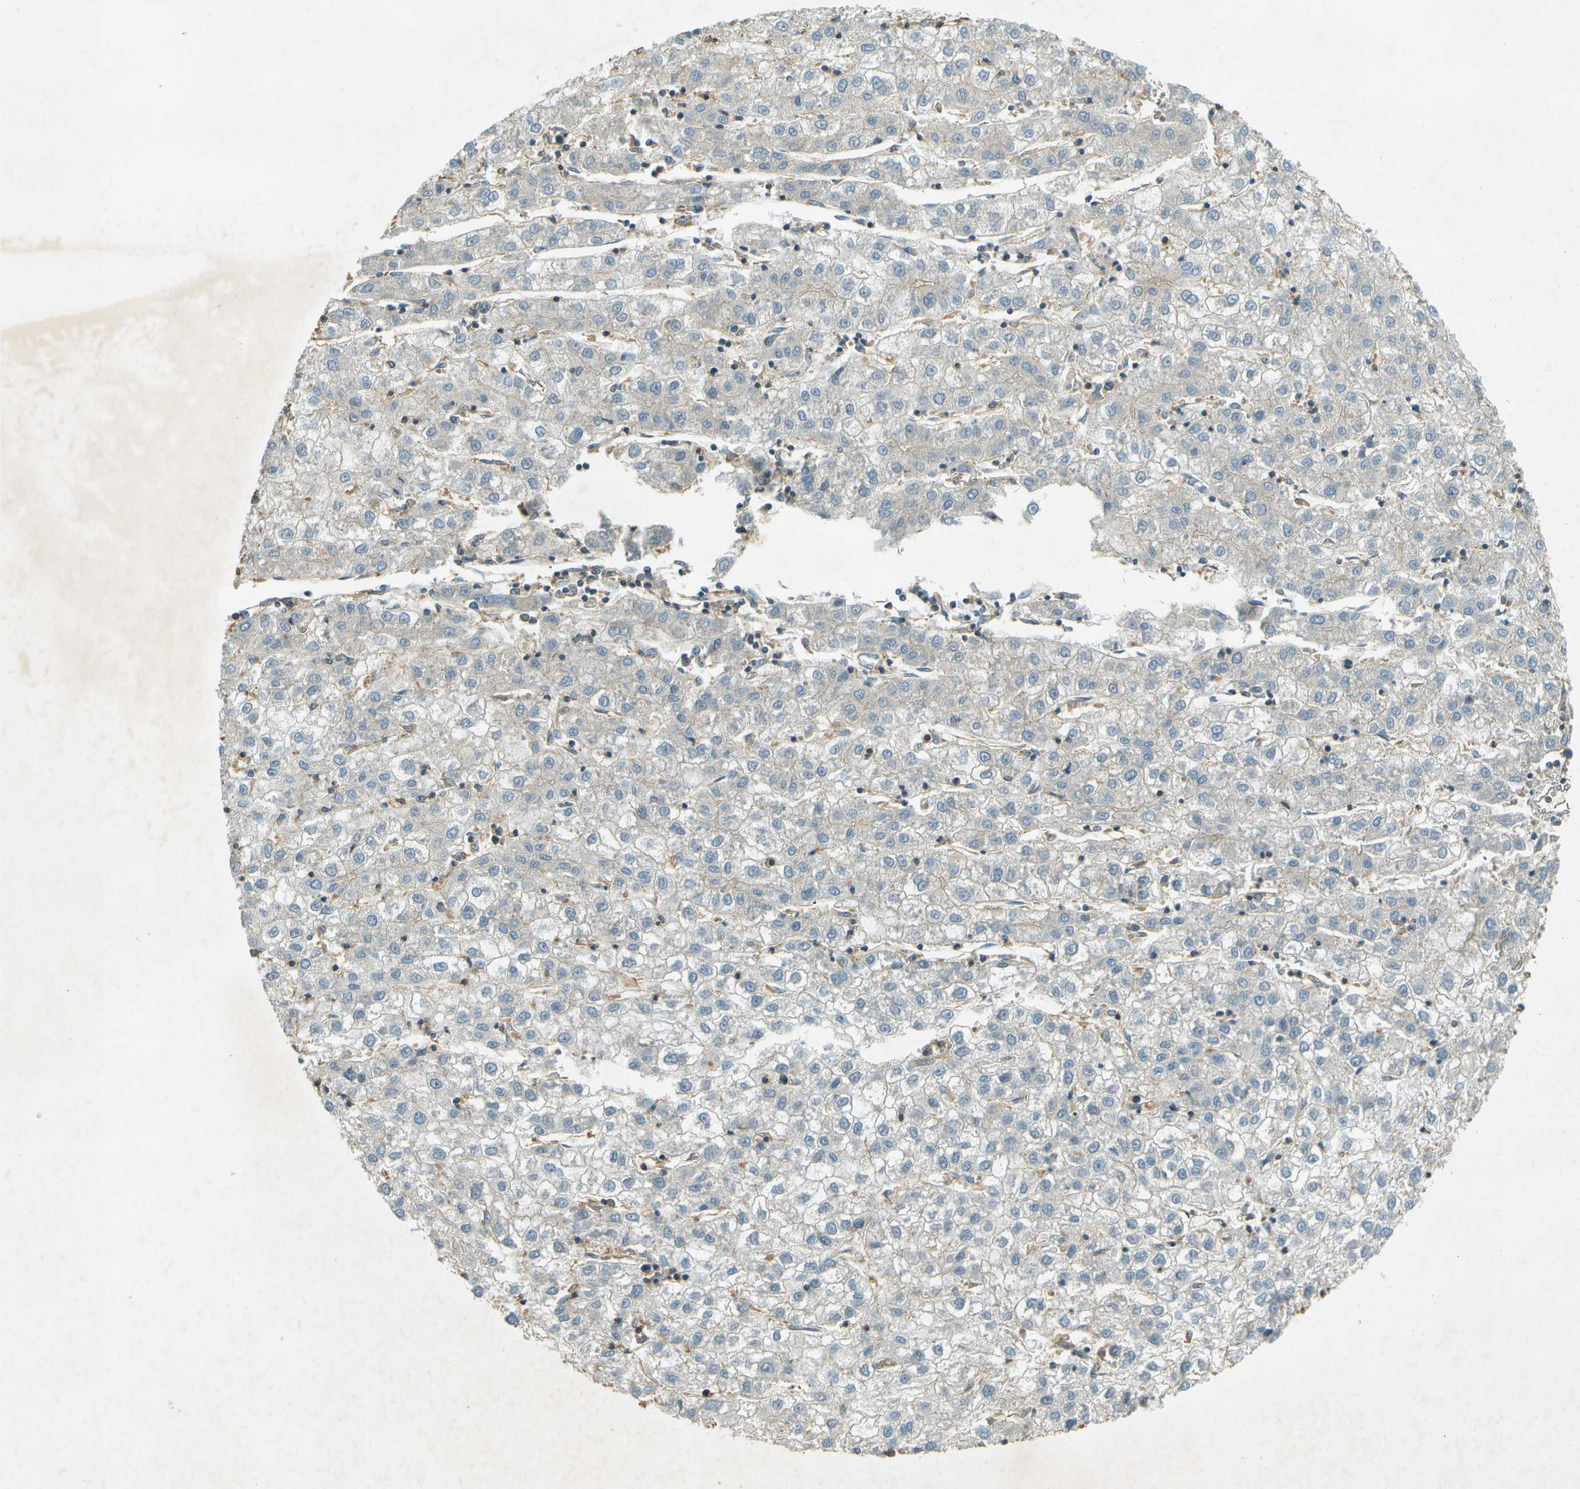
{"staining": {"intensity": "negative", "quantity": "none", "location": "none"}, "tissue": "liver cancer", "cell_type": "Tumor cells", "image_type": "cancer", "snomed": [{"axis": "morphology", "description": "Carcinoma, Hepatocellular, NOS"}, {"axis": "topography", "description": "Liver"}], "caption": "The IHC micrograph has no significant staining in tumor cells of hepatocellular carcinoma (liver) tissue.", "gene": "NUDT4", "patient": {"sex": "male", "age": 72}}